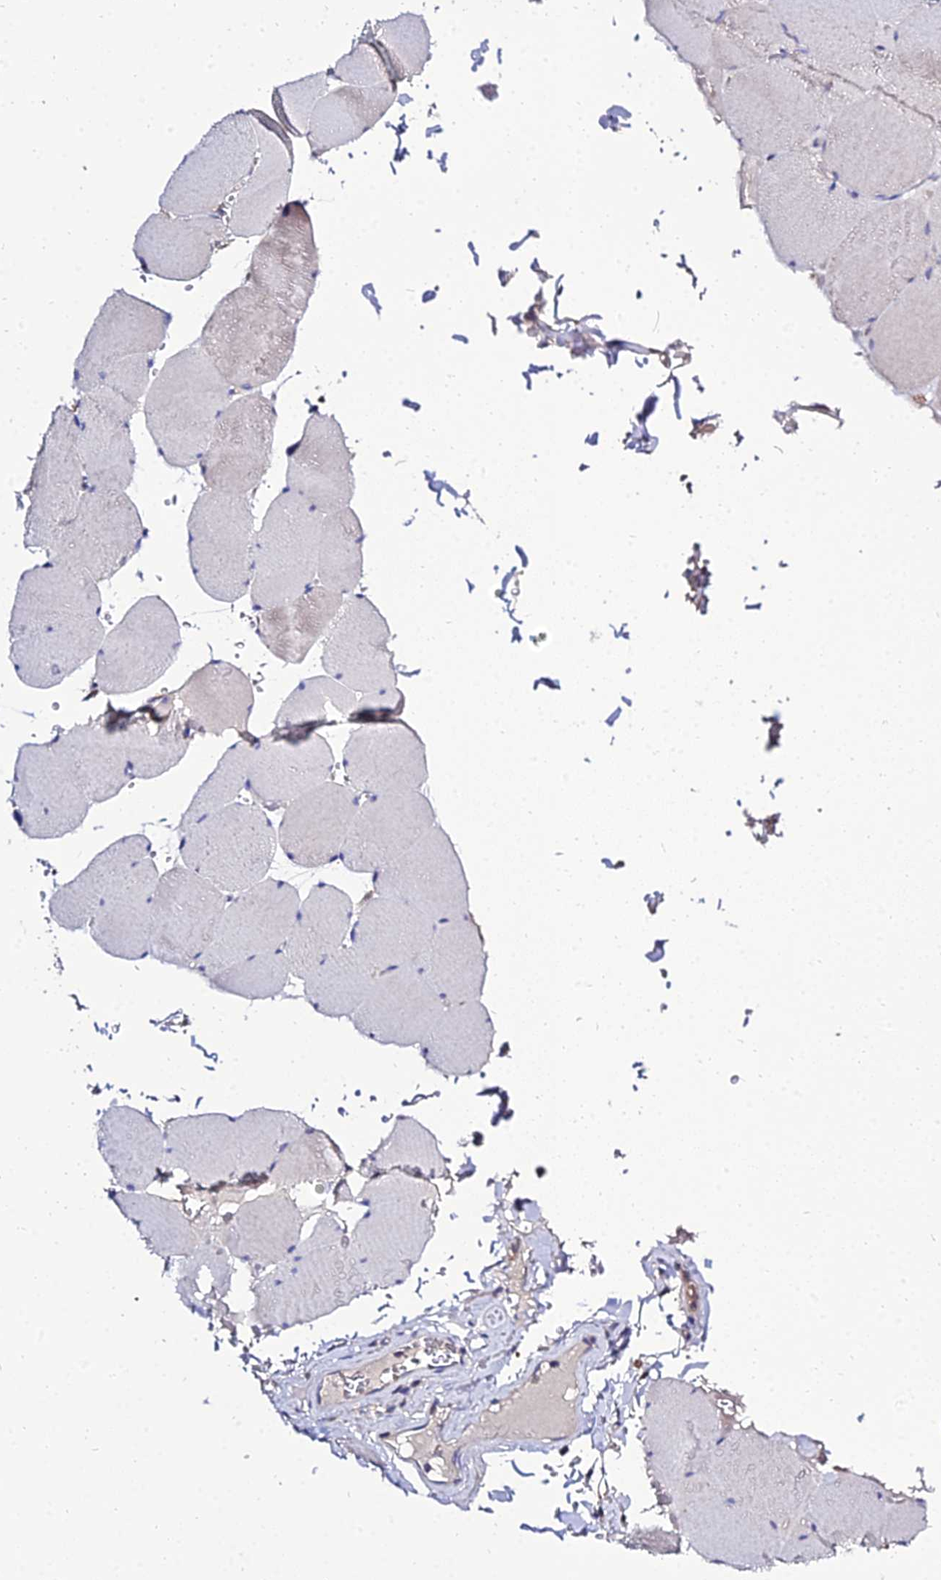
{"staining": {"intensity": "moderate", "quantity": "<25%", "location": "cytoplasmic/membranous,nuclear"}, "tissue": "skeletal muscle", "cell_type": "Myocytes", "image_type": "normal", "snomed": [{"axis": "morphology", "description": "Normal tissue, NOS"}, {"axis": "topography", "description": "Skeletal muscle"}, {"axis": "topography", "description": "Head-Neck"}], "caption": "A brown stain shows moderate cytoplasmic/membranous,nuclear expression of a protein in myocytes of normal skeletal muscle. Nuclei are stained in blue.", "gene": "C2orf69", "patient": {"sex": "male", "age": 66}}